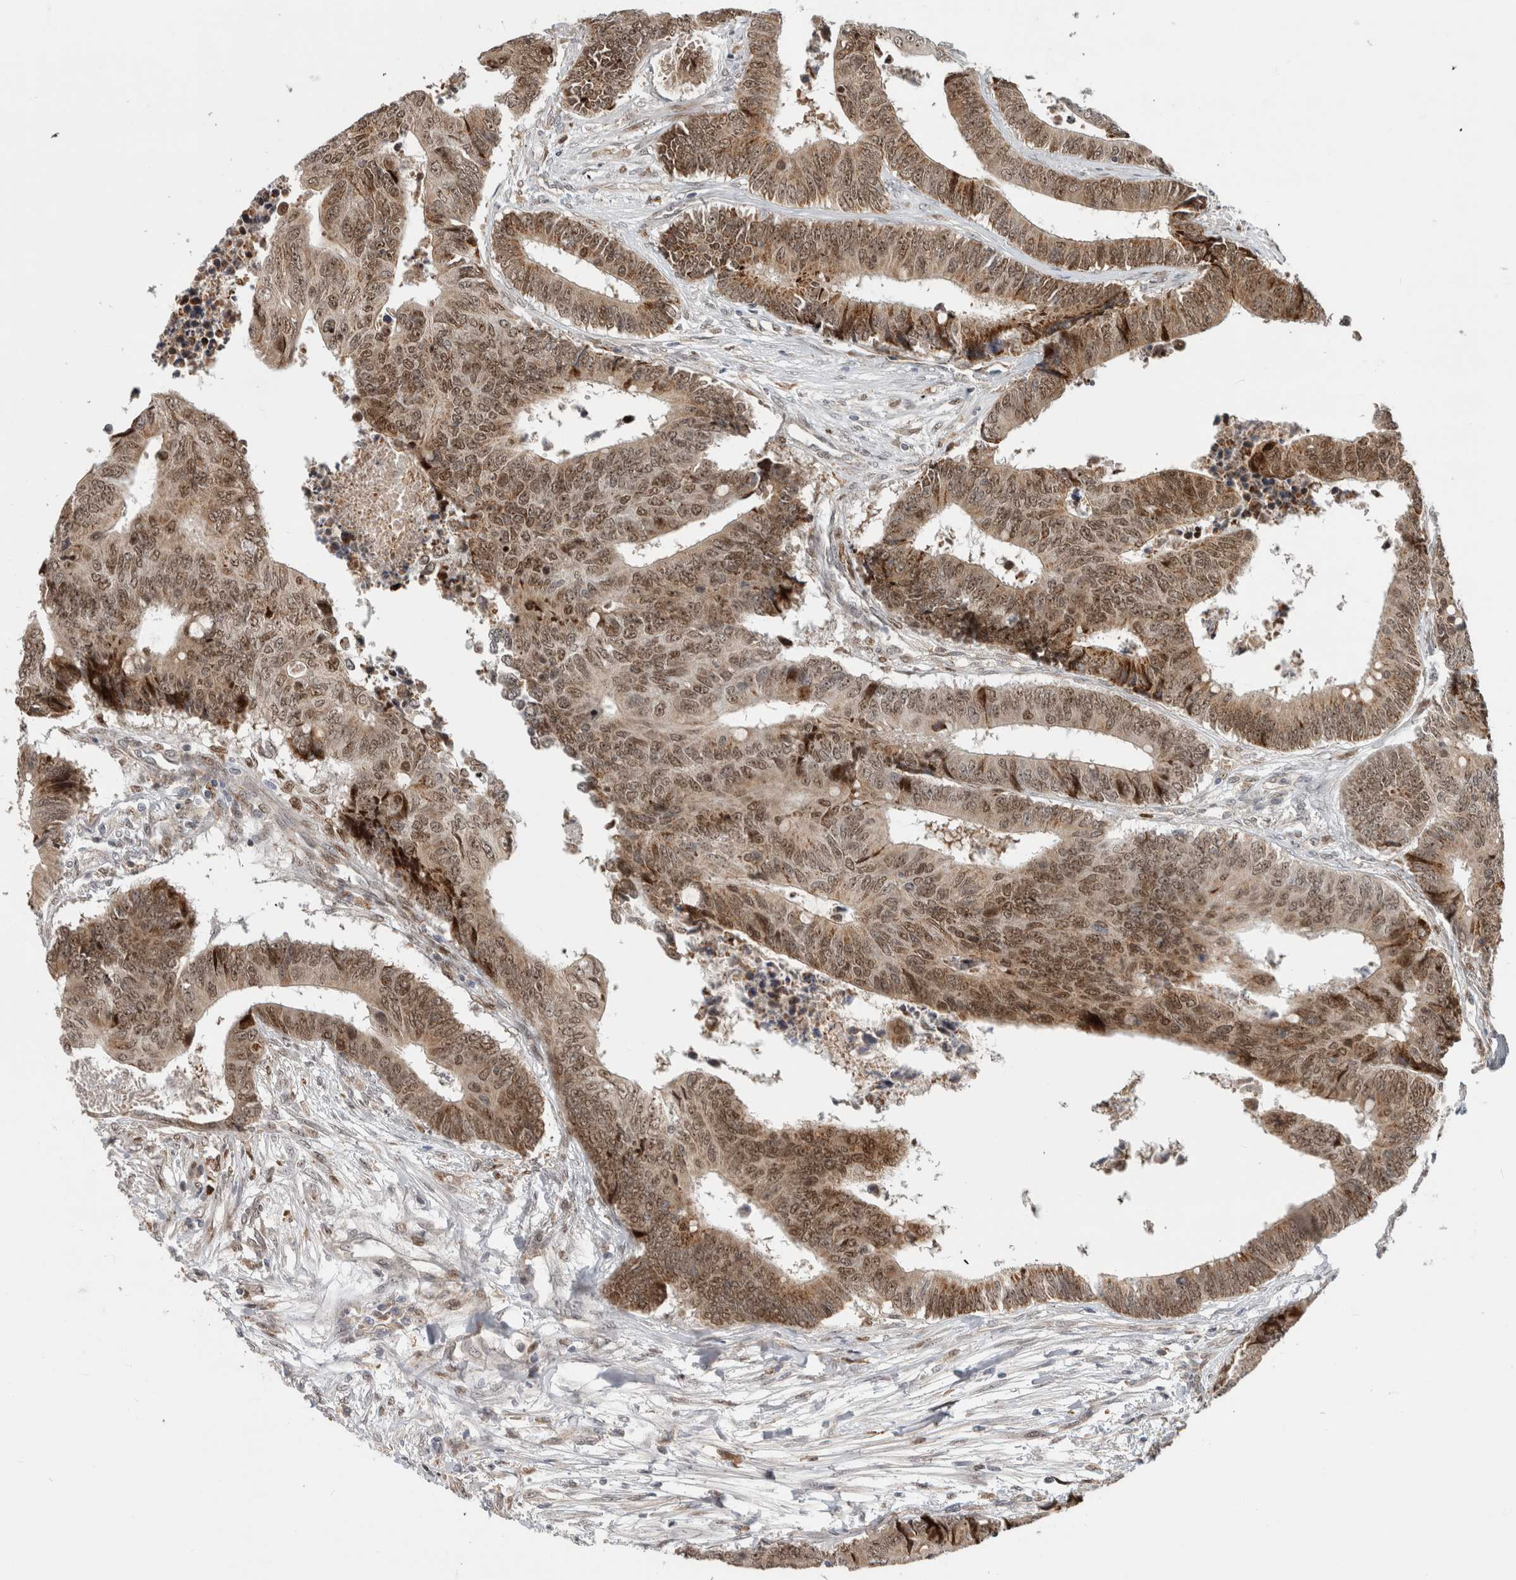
{"staining": {"intensity": "moderate", "quantity": ">75%", "location": "cytoplasmic/membranous,nuclear"}, "tissue": "colorectal cancer", "cell_type": "Tumor cells", "image_type": "cancer", "snomed": [{"axis": "morphology", "description": "Adenocarcinoma, NOS"}, {"axis": "topography", "description": "Rectum"}], "caption": "Human colorectal cancer (adenocarcinoma) stained with a brown dye exhibits moderate cytoplasmic/membranous and nuclear positive positivity in about >75% of tumor cells.", "gene": "INSRR", "patient": {"sex": "male", "age": 84}}